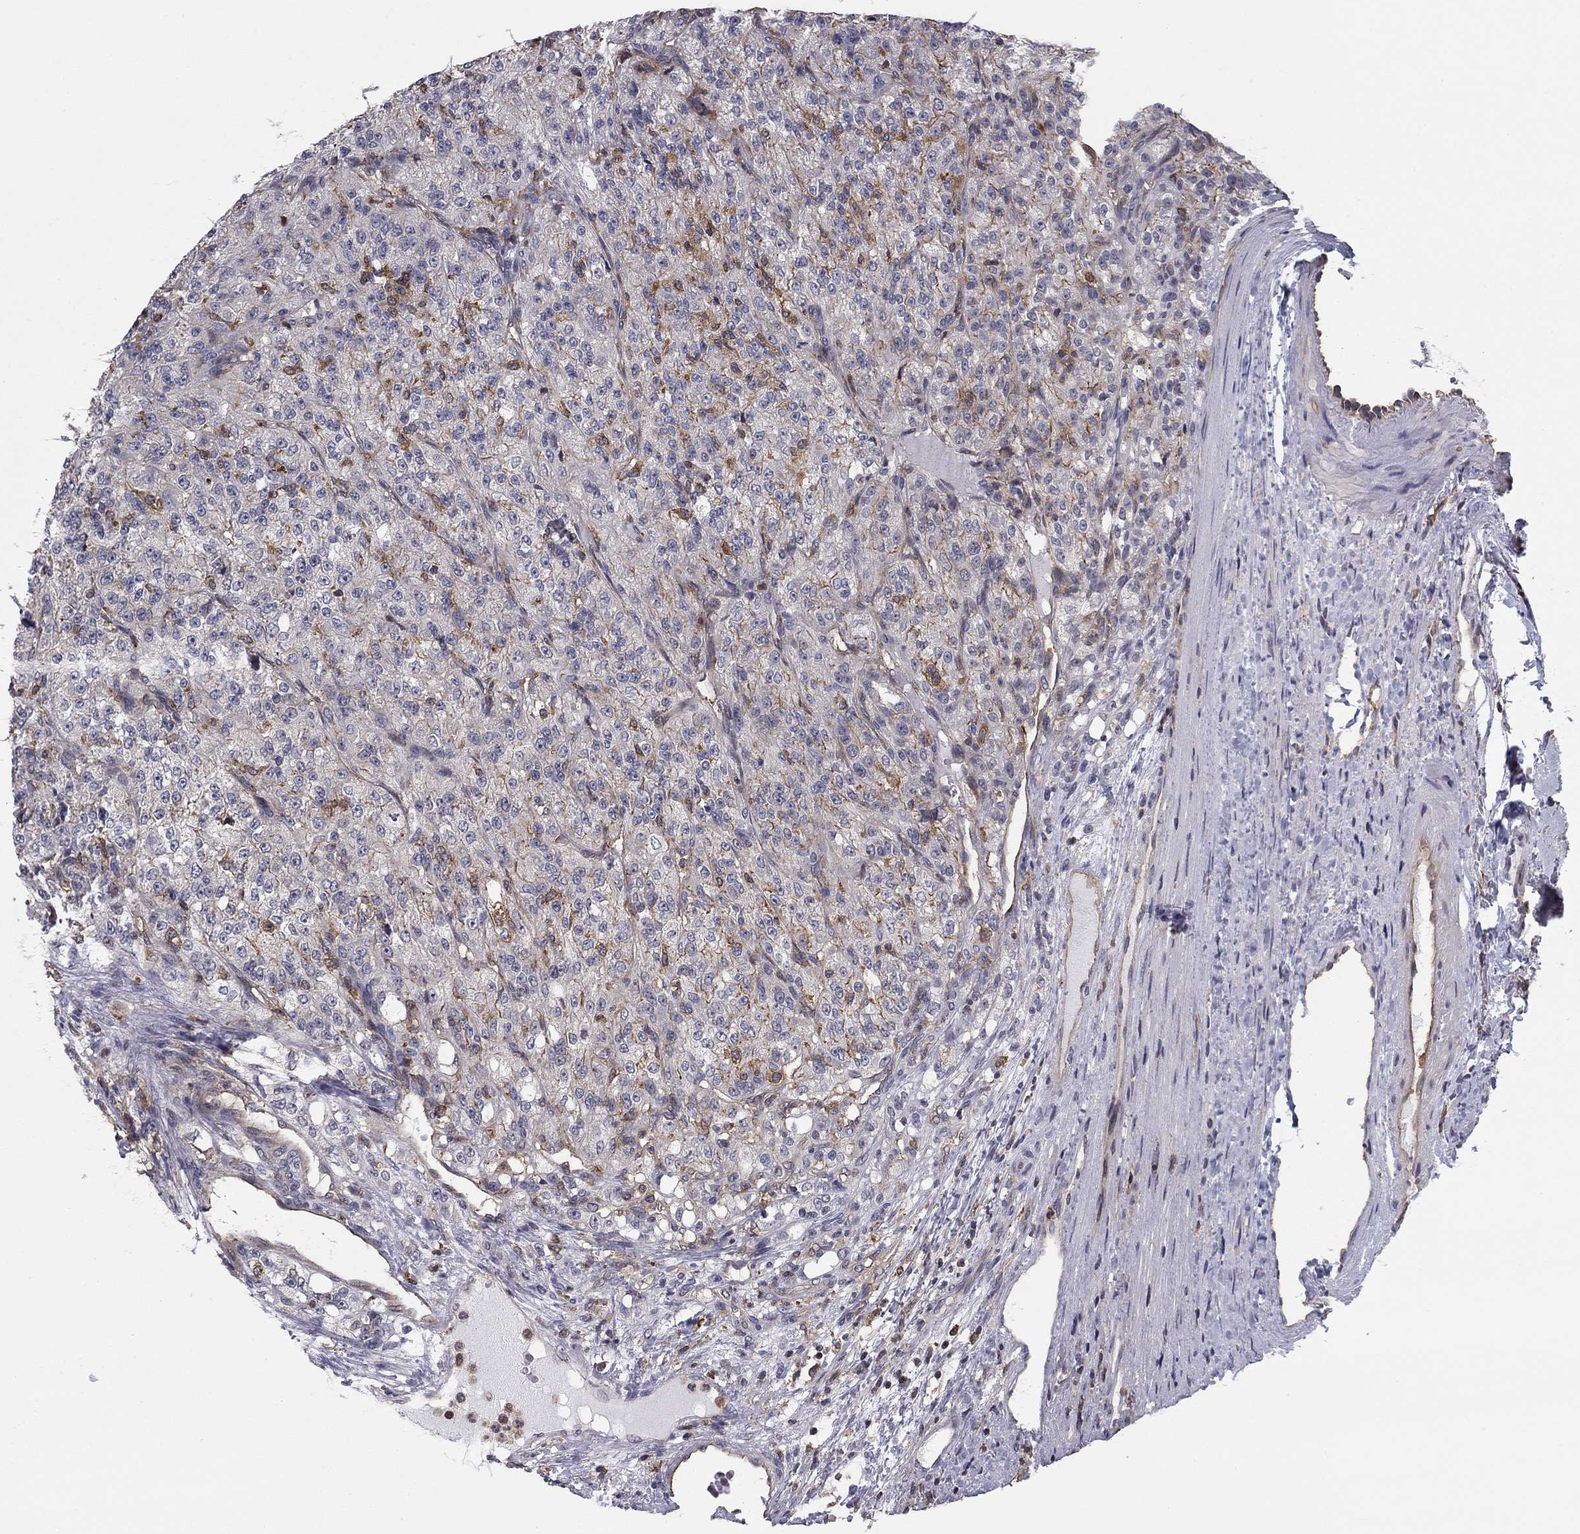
{"staining": {"intensity": "negative", "quantity": "none", "location": "none"}, "tissue": "renal cancer", "cell_type": "Tumor cells", "image_type": "cancer", "snomed": [{"axis": "morphology", "description": "Adenocarcinoma, NOS"}, {"axis": "topography", "description": "Kidney"}], "caption": "Immunohistochemistry image of human adenocarcinoma (renal) stained for a protein (brown), which displays no positivity in tumor cells.", "gene": "PLCB2", "patient": {"sex": "female", "age": 63}}